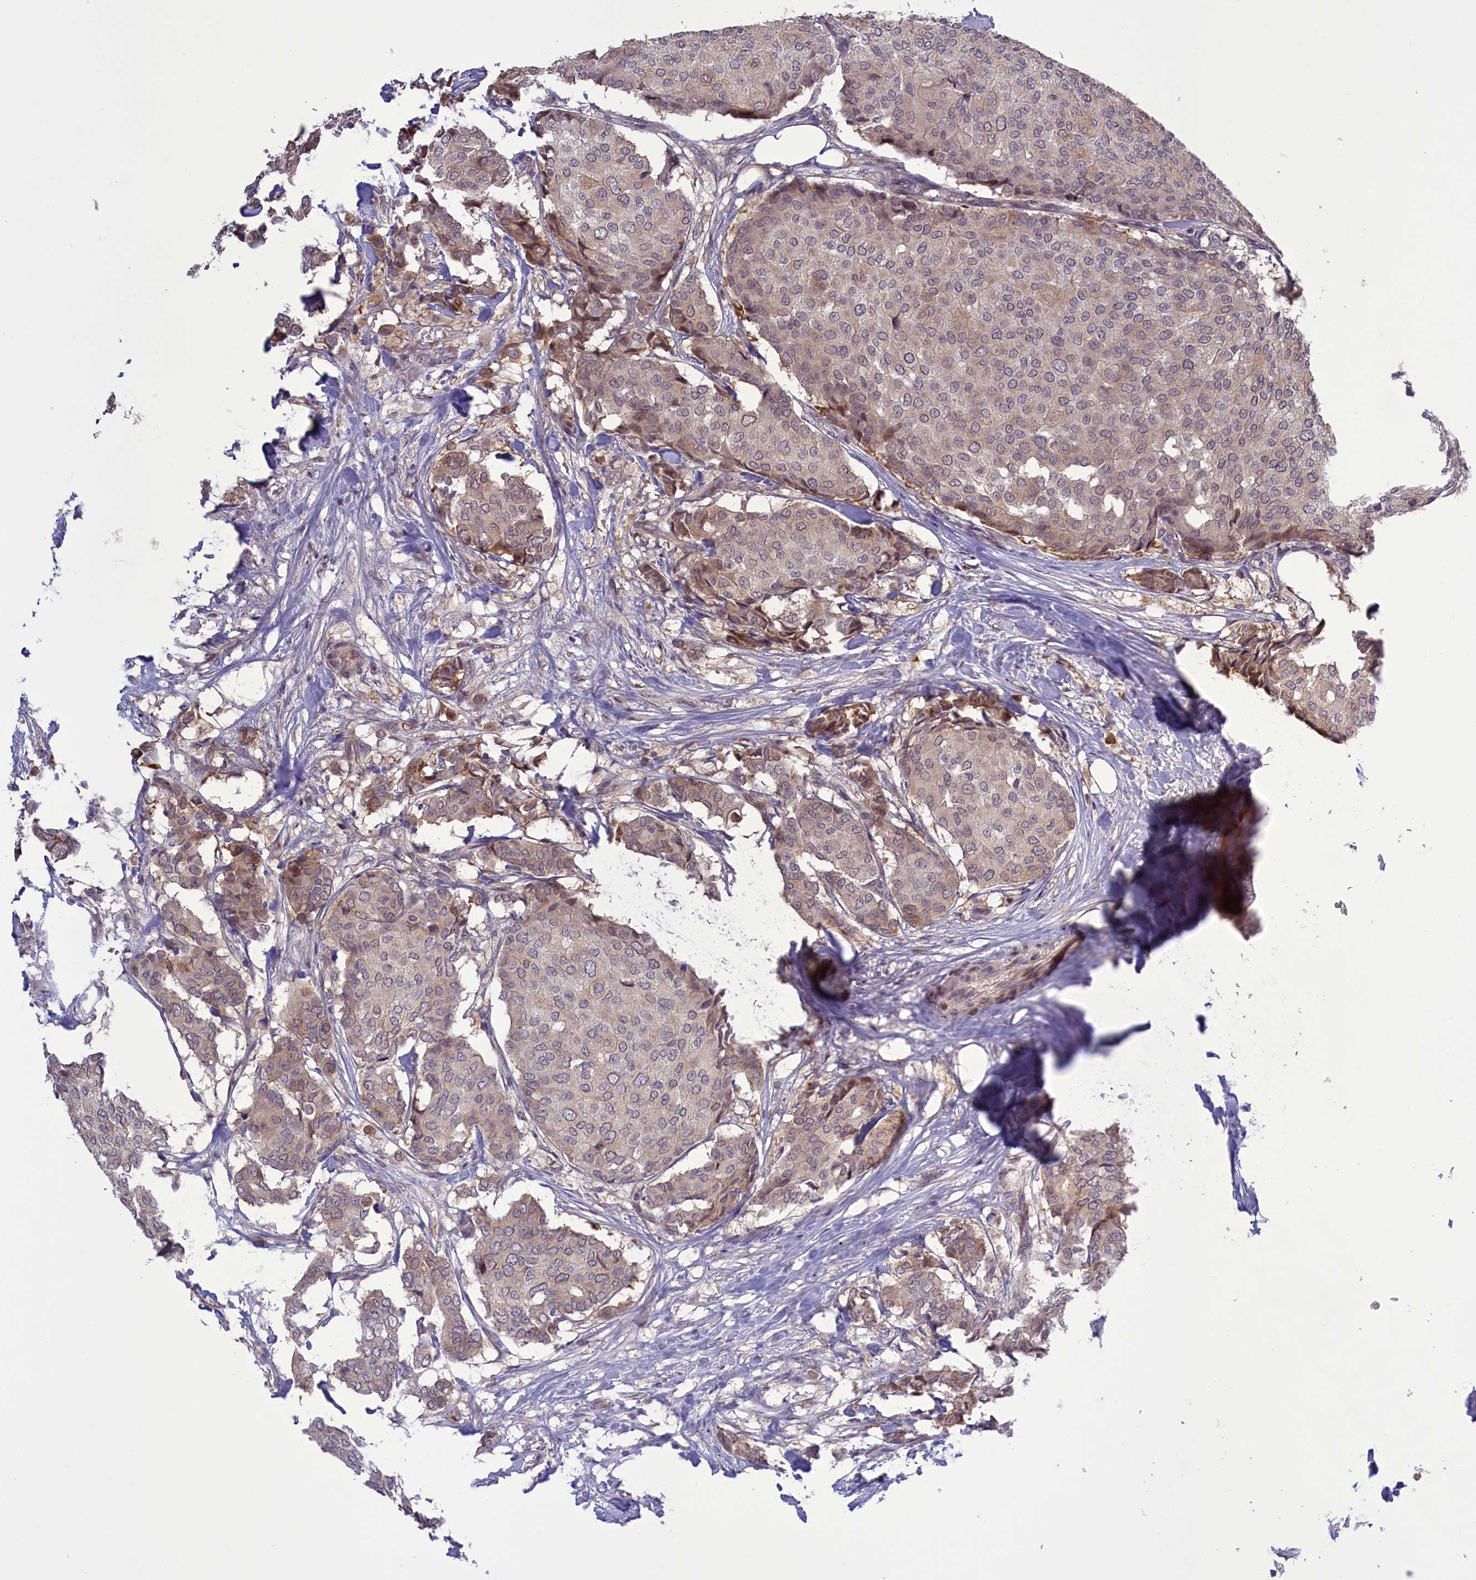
{"staining": {"intensity": "weak", "quantity": "25%-75%", "location": "cytoplasmic/membranous"}, "tissue": "breast cancer", "cell_type": "Tumor cells", "image_type": "cancer", "snomed": [{"axis": "morphology", "description": "Duct carcinoma"}, {"axis": "topography", "description": "Breast"}], "caption": "High-power microscopy captured an immunohistochemistry micrograph of breast invasive ductal carcinoma, revealing weak cytoplasmic/membranous expression in approximately 25%-75% of tumor cells.", "gene": "RRAD", "patient": {"sex": "female", "age": 75}}